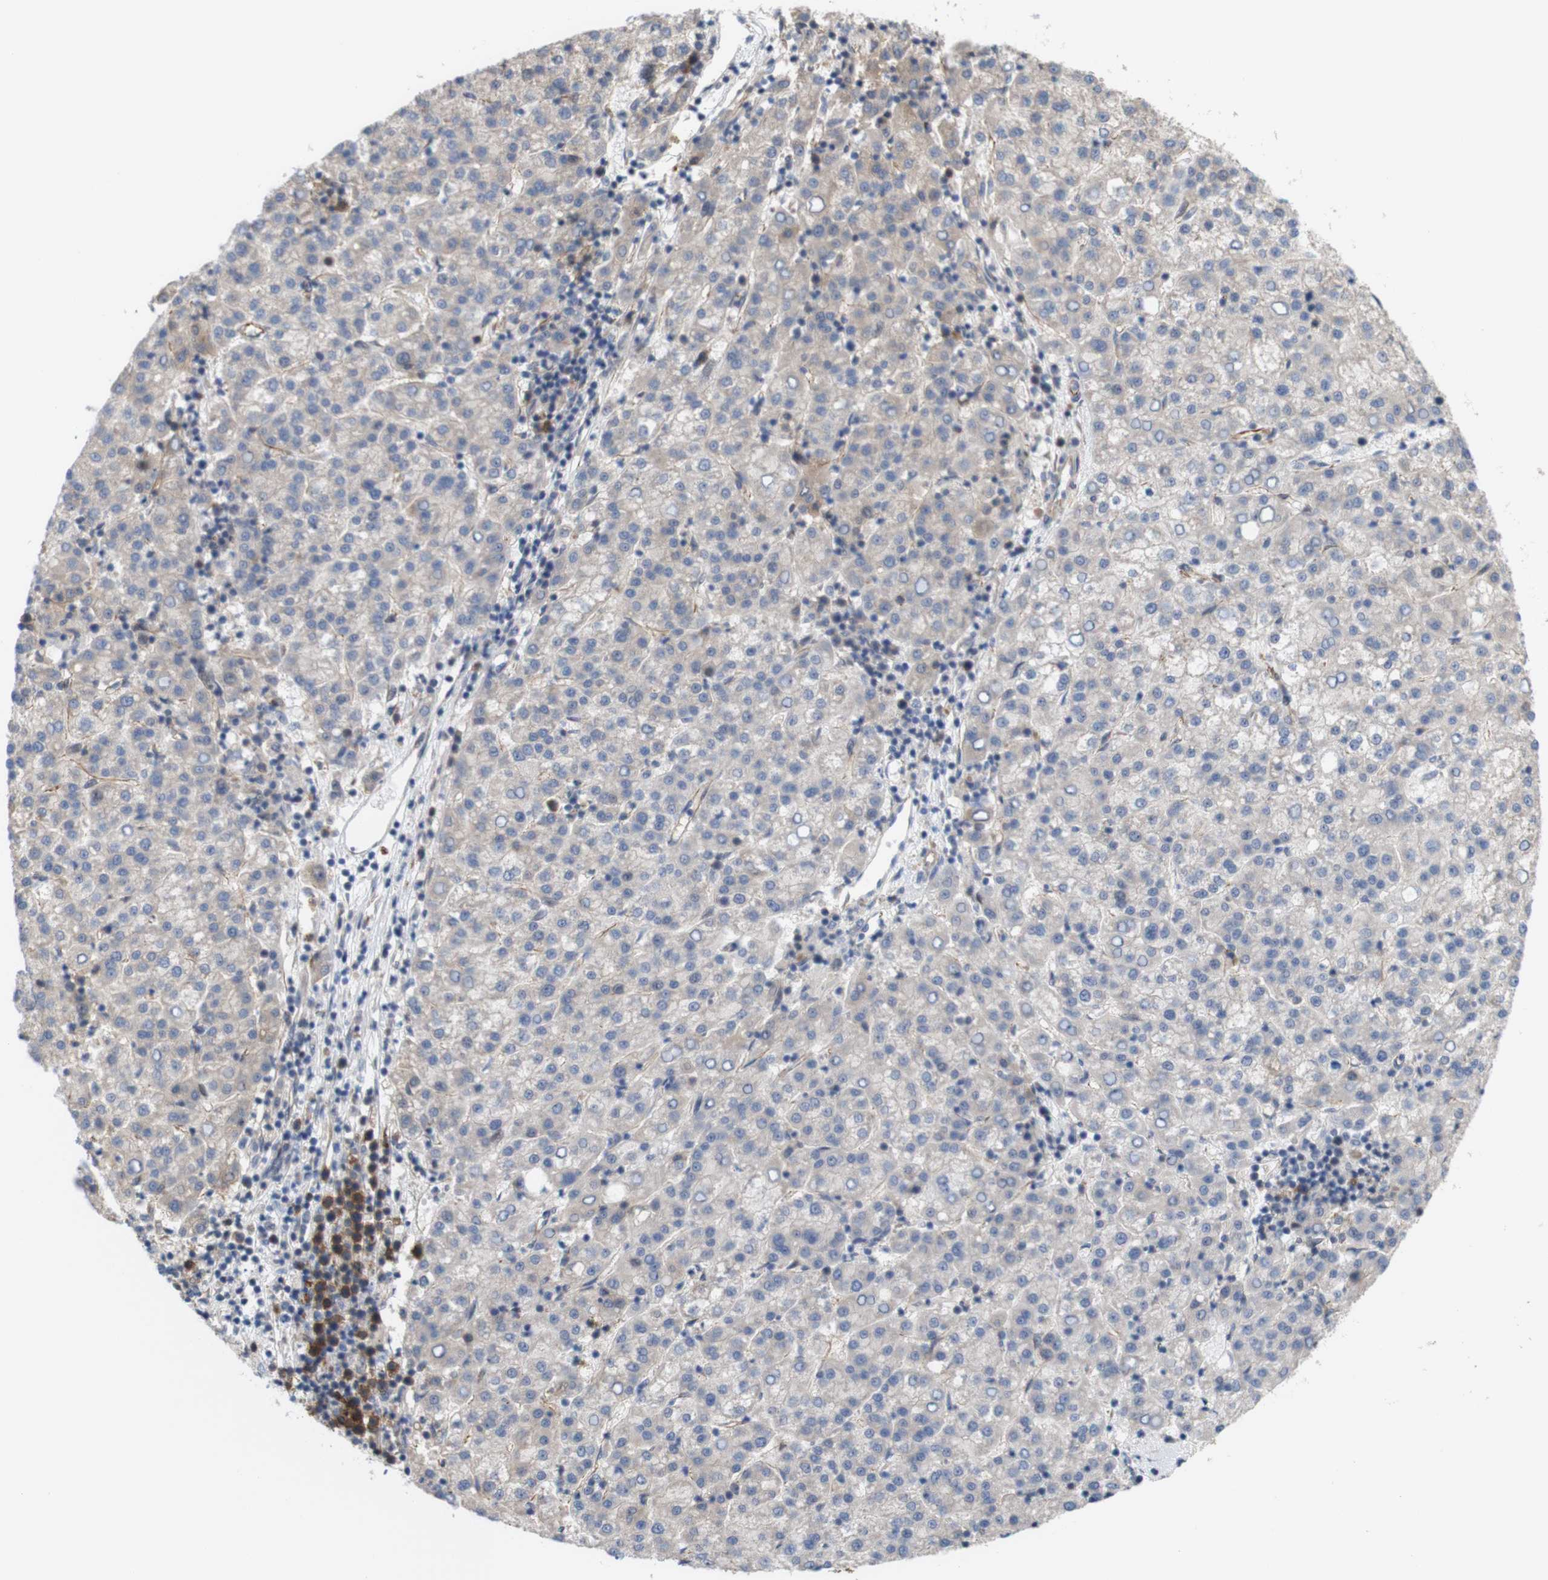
{"staining": {"intensity": "negative", "quantity": "none", "location": "none"}, "tissue": "liver cancer", "cell_type": "Tumor cells", "image_type": "cancer", "snomed": [{"axis": "morphology", "description": "Carcinoma, Hepatocellular, NOS"}, {"axis": "topography", "description": "Liver"}], "caption": "A high-resolution image shows immunohistochemistry staining of hepatocellular carcinoma (liver), which demonstrates no significant staining in tumor cells.", "gene": "JPH1", "patient": {"sex": "female", "age": 58}}